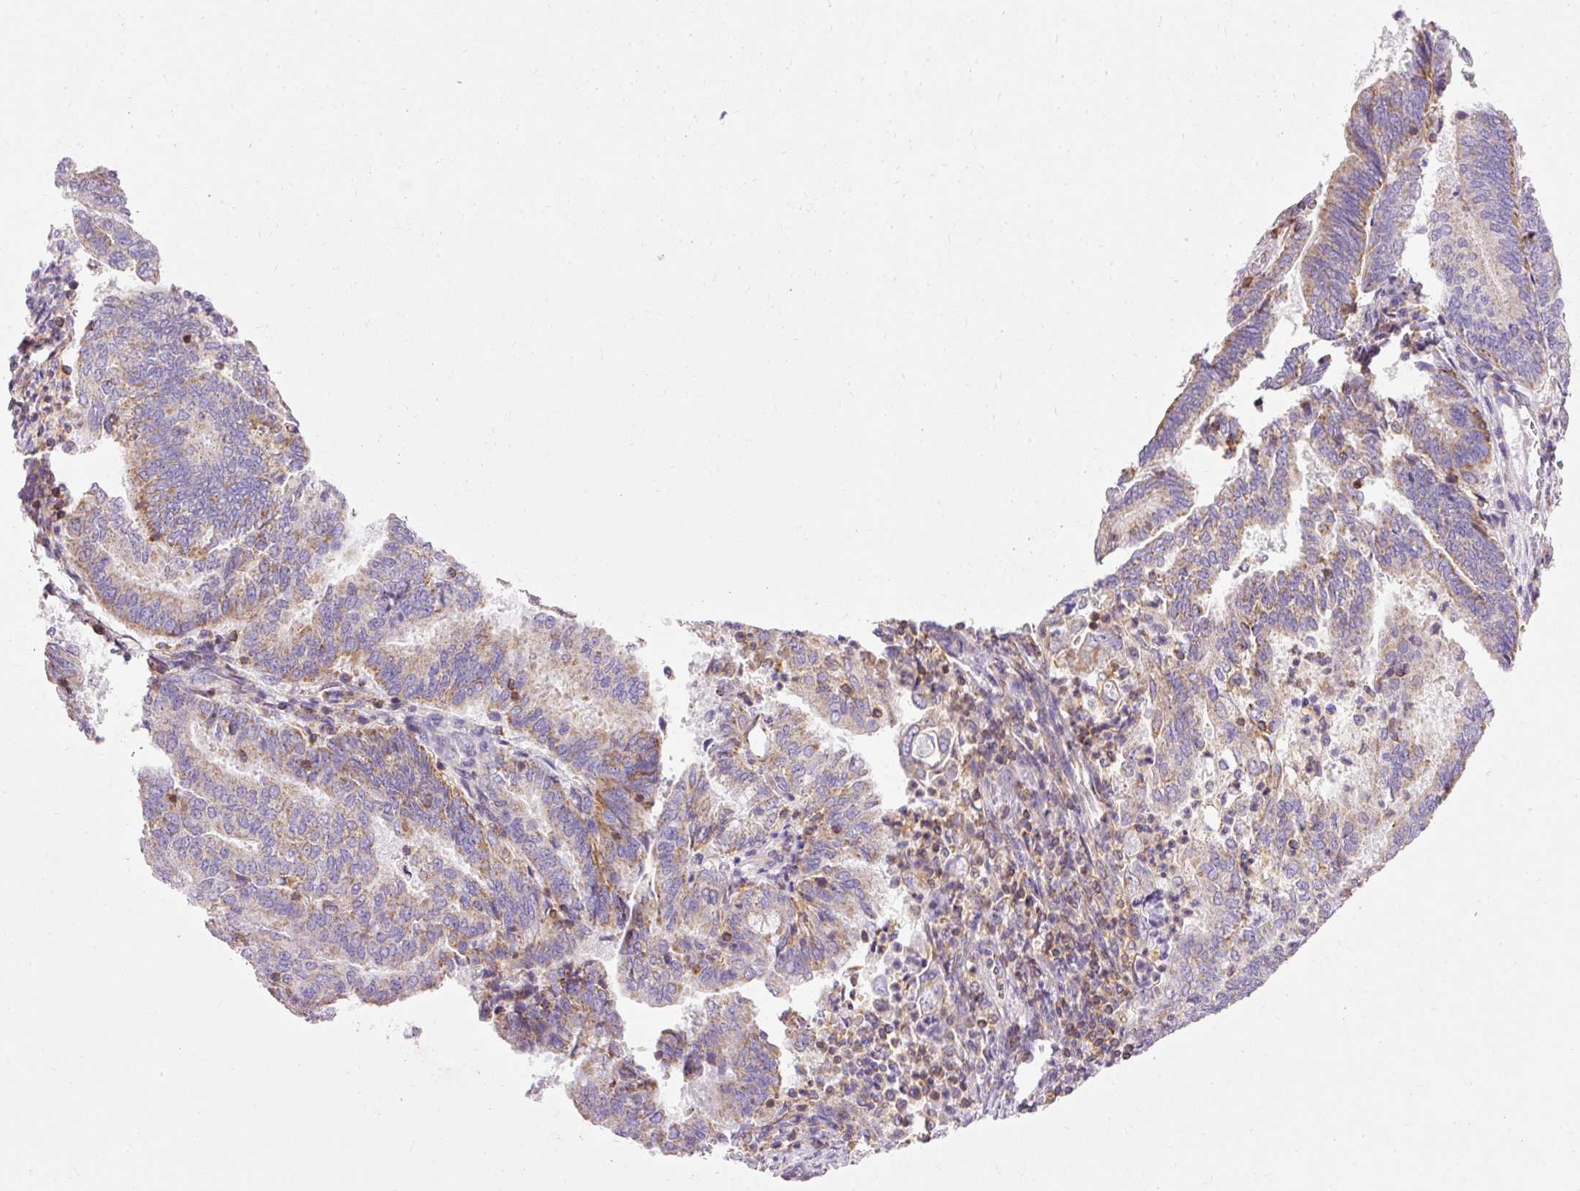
{"staining": {"intensity": "moderate", "quantity": "25%-75%", "location": "cytoplasmic/membranous"}, "tissue": "endometrial cancer", "cell_type": "Tumor cells", "image_type": "cancer", "snomed": [{"axis": "morphology", "description": "Adenocarcinoma, NOS"}, {"axis": "topography", "description": "Endometrium"}], "caption": "Endometrial cancer (adenocarcinoma) stained with IHC shows moderate cytoplasmic/membranous staining in approximately 25%-75% of tumor cells.", "gene": "IMMT", "patient": {"sex": "female", "age": 80}}